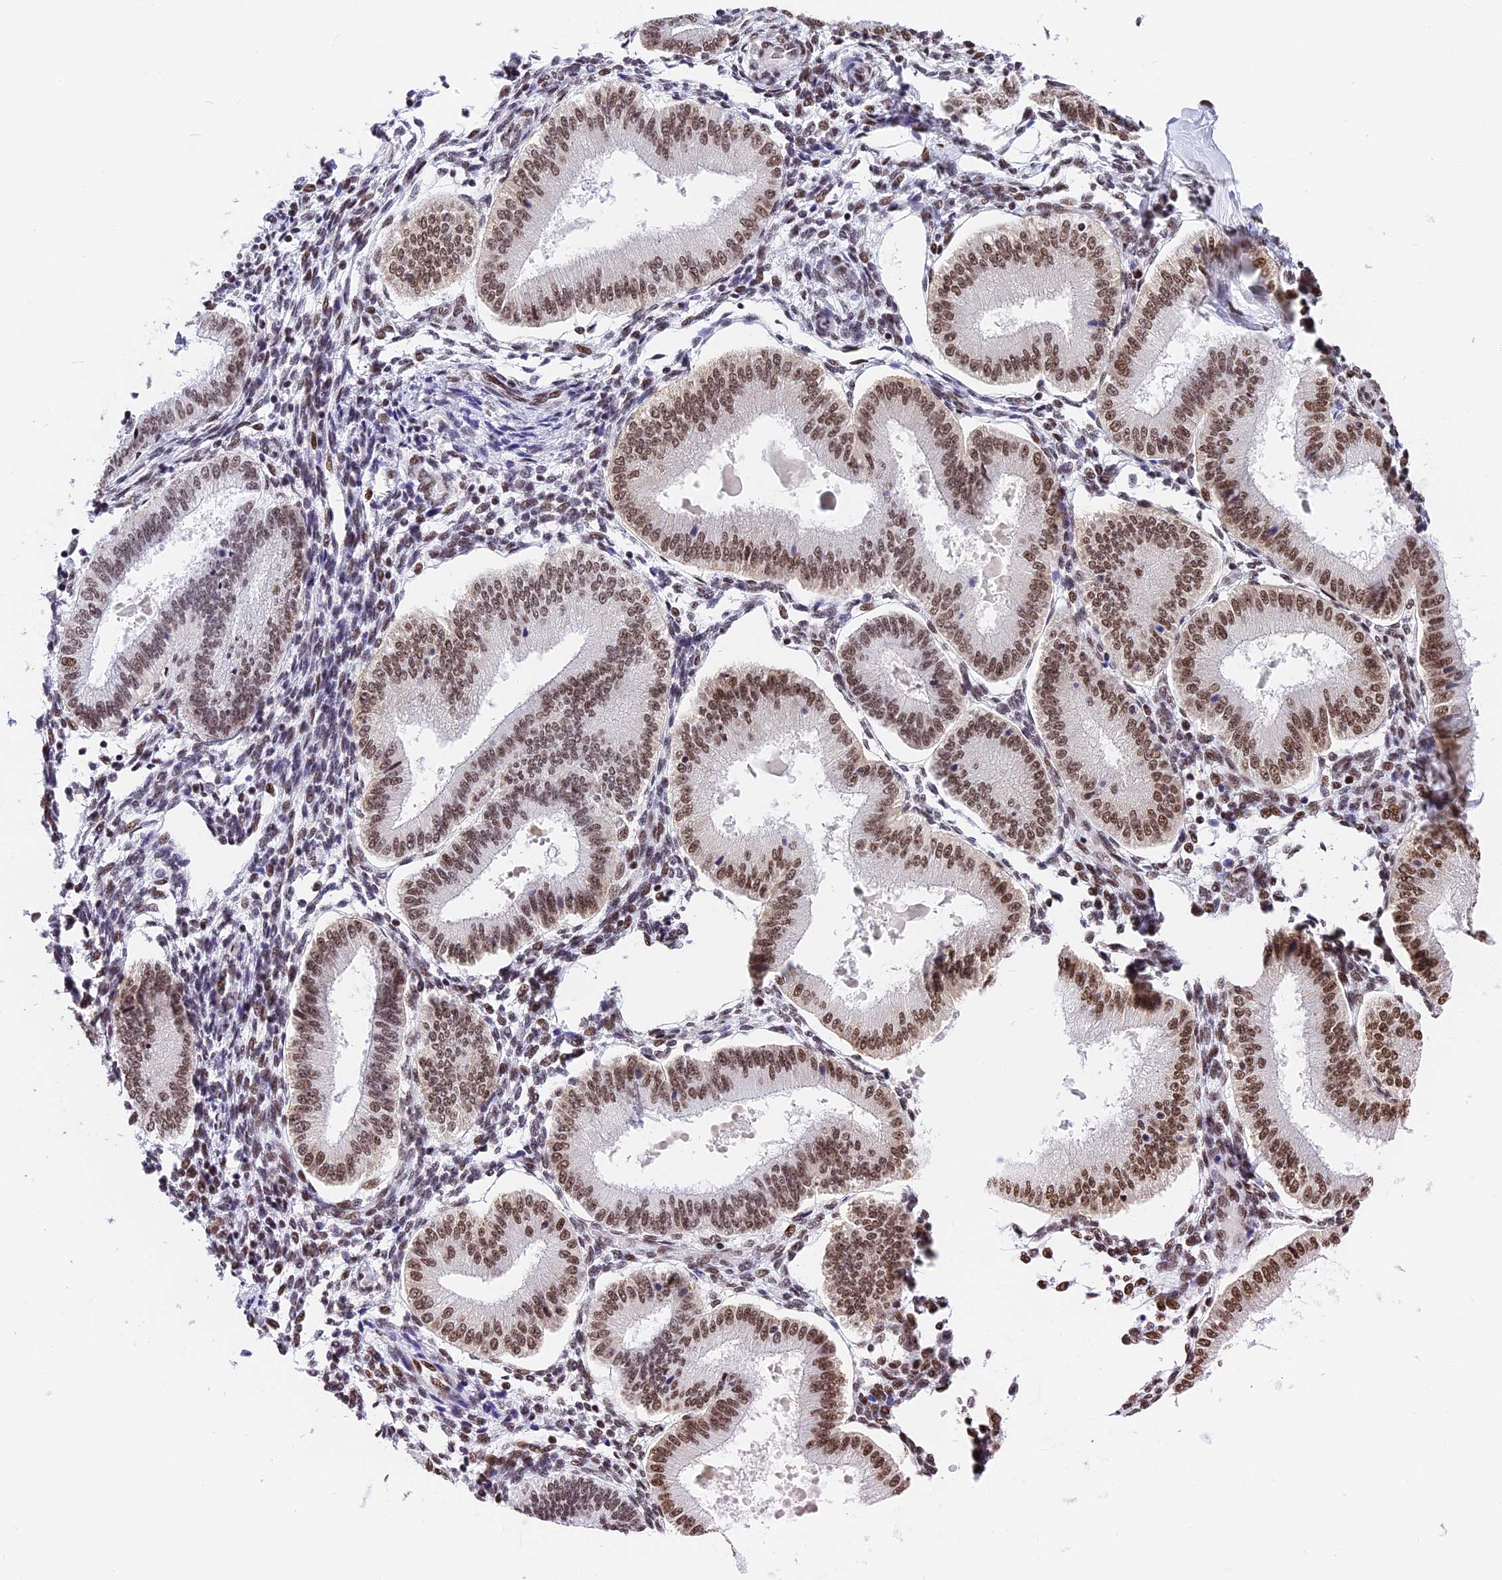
{"staining": {"intensity": "moderate", "quantity": "<25%", "location": "nuclear"}, "tissue": "endometrium", "cell_type": "Cells in endometrial stroma", "image_type": "normal", "snomed": [{"axis": "morphology", "description": "Normal tissue, NOS"}, {"axis": "topography", "description": "Endometrium"}], "caption": "Immunohistochemistry (DAB (3,3'-diaminobenzidine)) staining of unremarkable human endometrium shows moderate nuclear protein expression in about <25% of cells in endometrial stroma.", "gene": "SBNO1", "patient": {"sex": "female", "age": 39}}